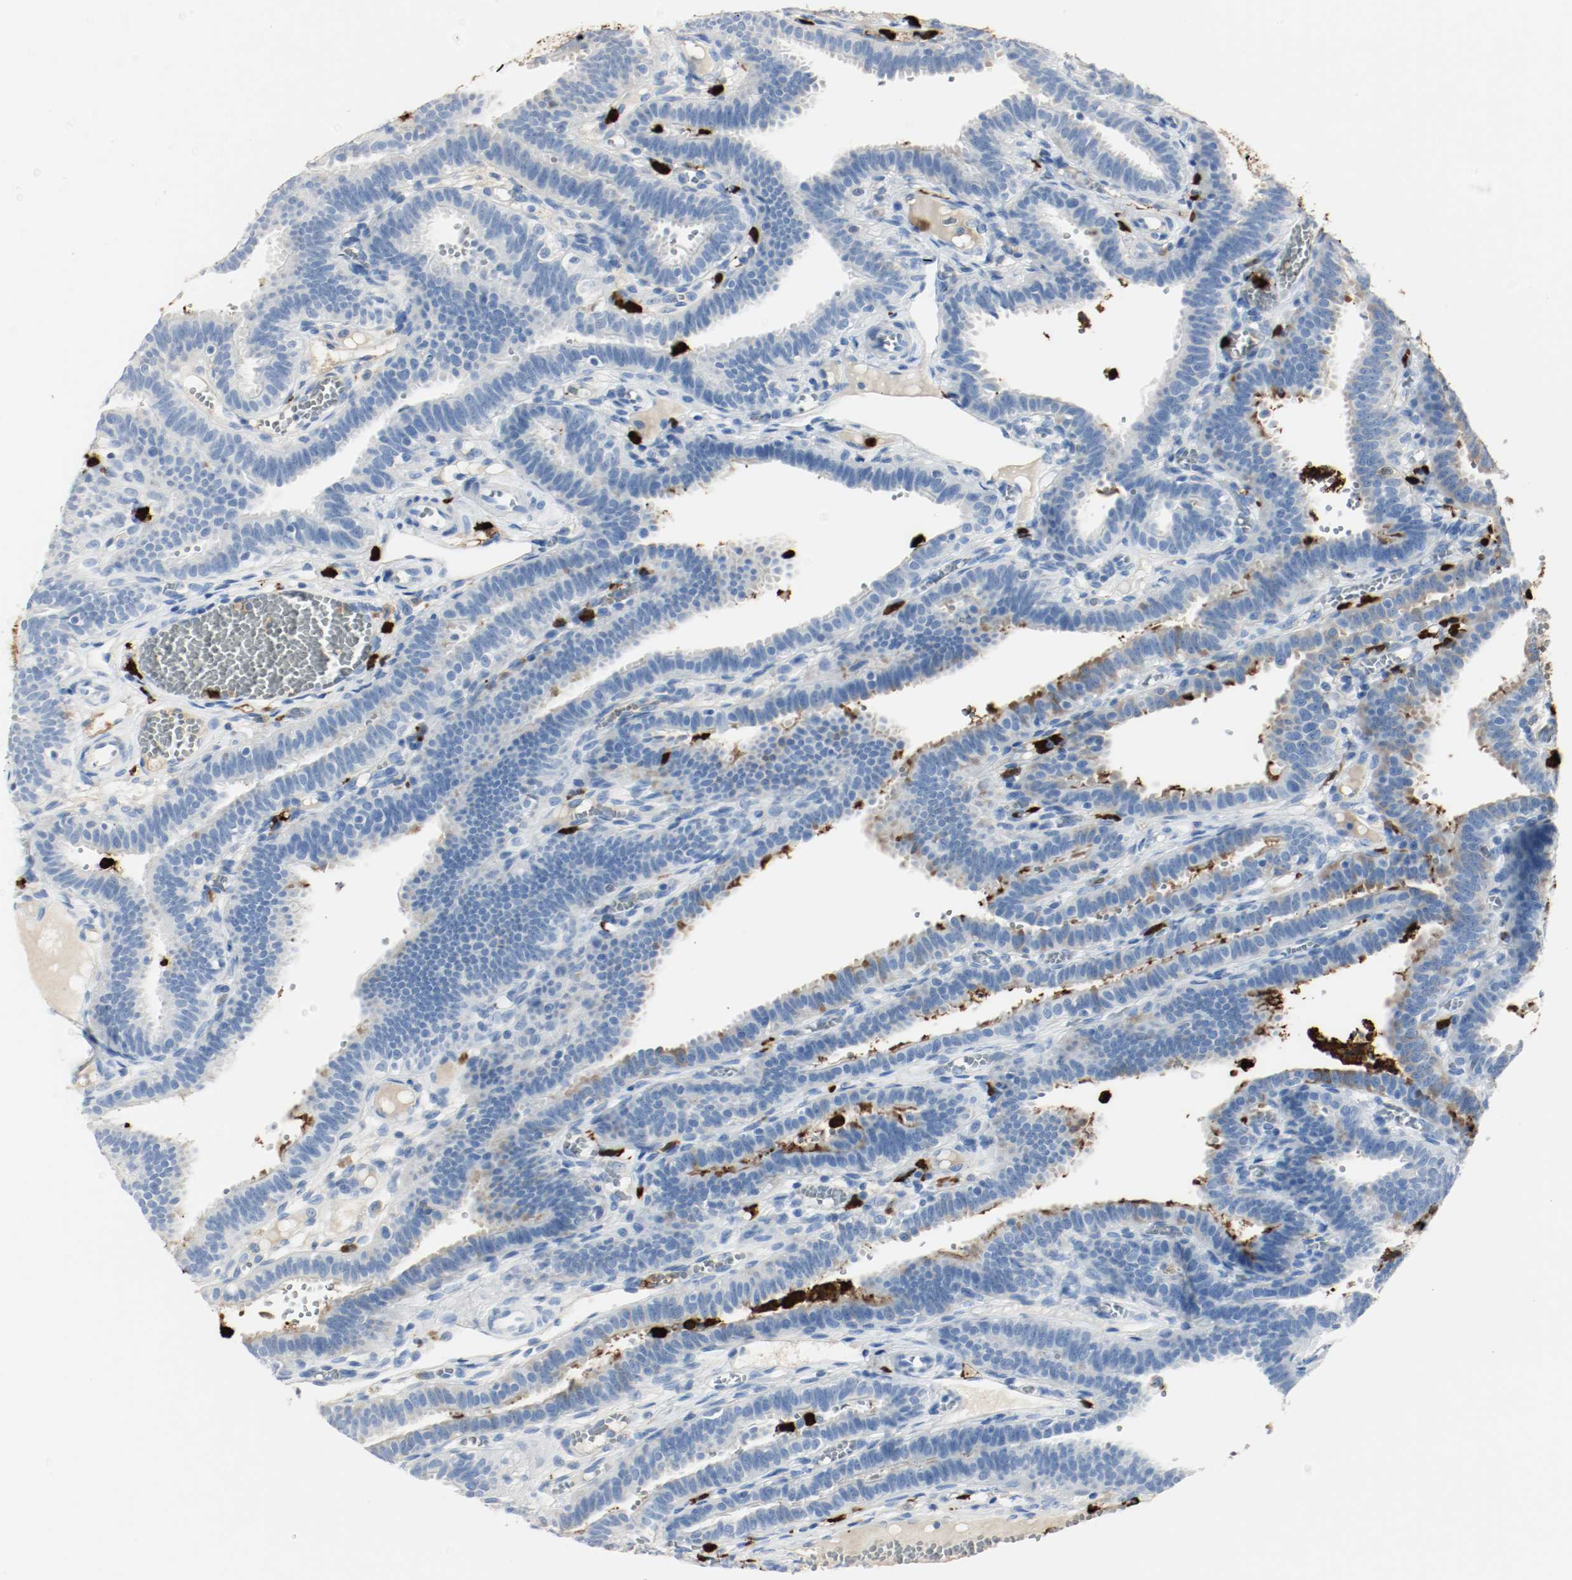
{"staining": {"intensity": "negative", "quantity": "none", "location": "none"}, "tissue": "fallopian tube", "cell_type": "Glandular cells", "image_type": "normal", "snomed": [{"axis": "morphology", "description": "Normal tissue, NOS"}, {"axis": "topography", "description": "Fallopian tube"}], "caption": "An immunohistochemistry micrograph of normal fallopian tube is shown. There is no staining in glandular cells of fallopian tube.", "gene": "S100A9", "patient": {"sex": "female", "age": 29}}